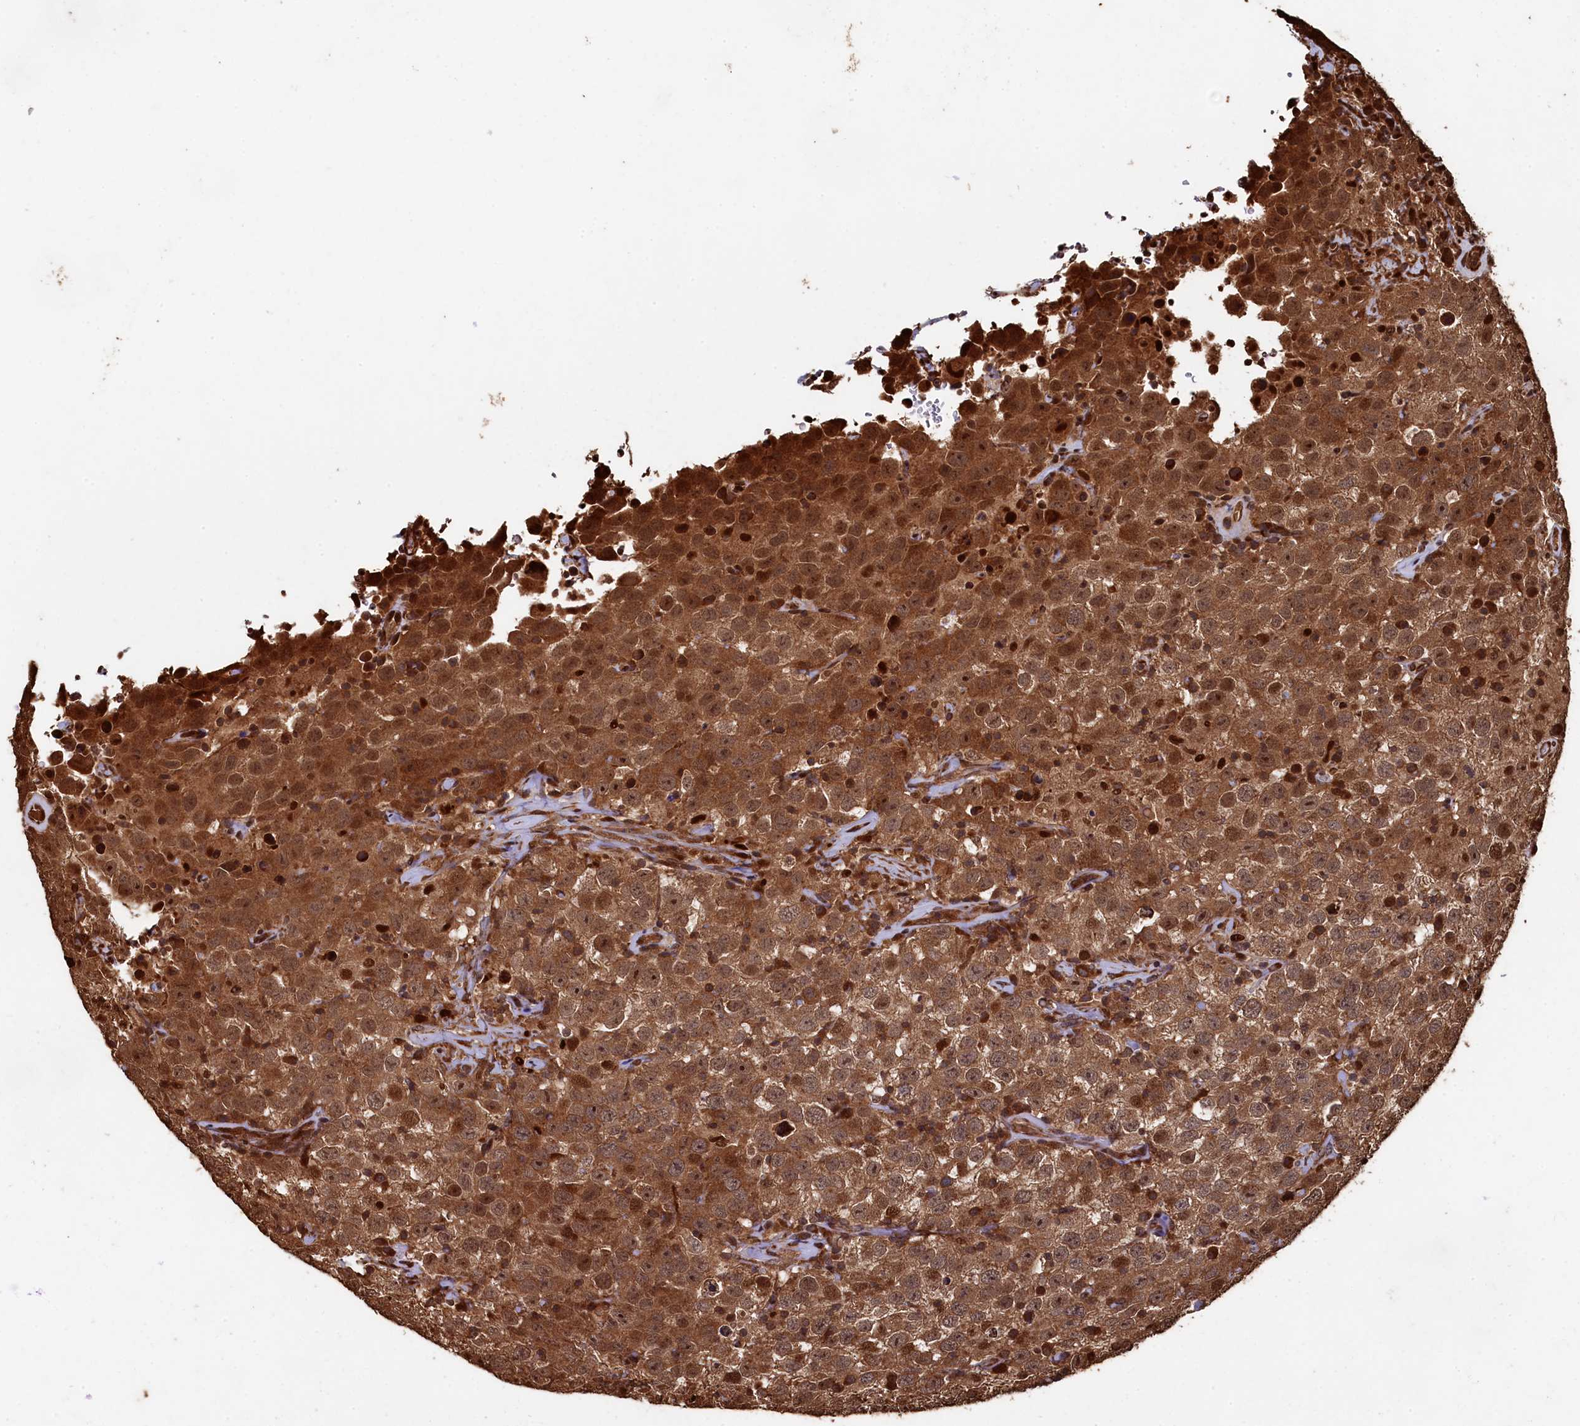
{"staining": {"intensity": "strong", "quantity": ">75%", "location": "cytoplasmic/membranous,nuclear"}, "tissue": "testis cancer", "cell_type": "Tumor cells", "image_type": "cancer", "snomed": [{"axis": "morphology", "description": "Seminoma, NOS"}, {"axis": "topography", "description": "Testis"}], "caption": "Testis cancer (seminoma) stained with a brown dye displays strong cytoplasmic/membranous and nuclear positive expression in about >75% of tumor cells.", "gene": "PIGN", "patient": {"sex": "male", "age": 41}}